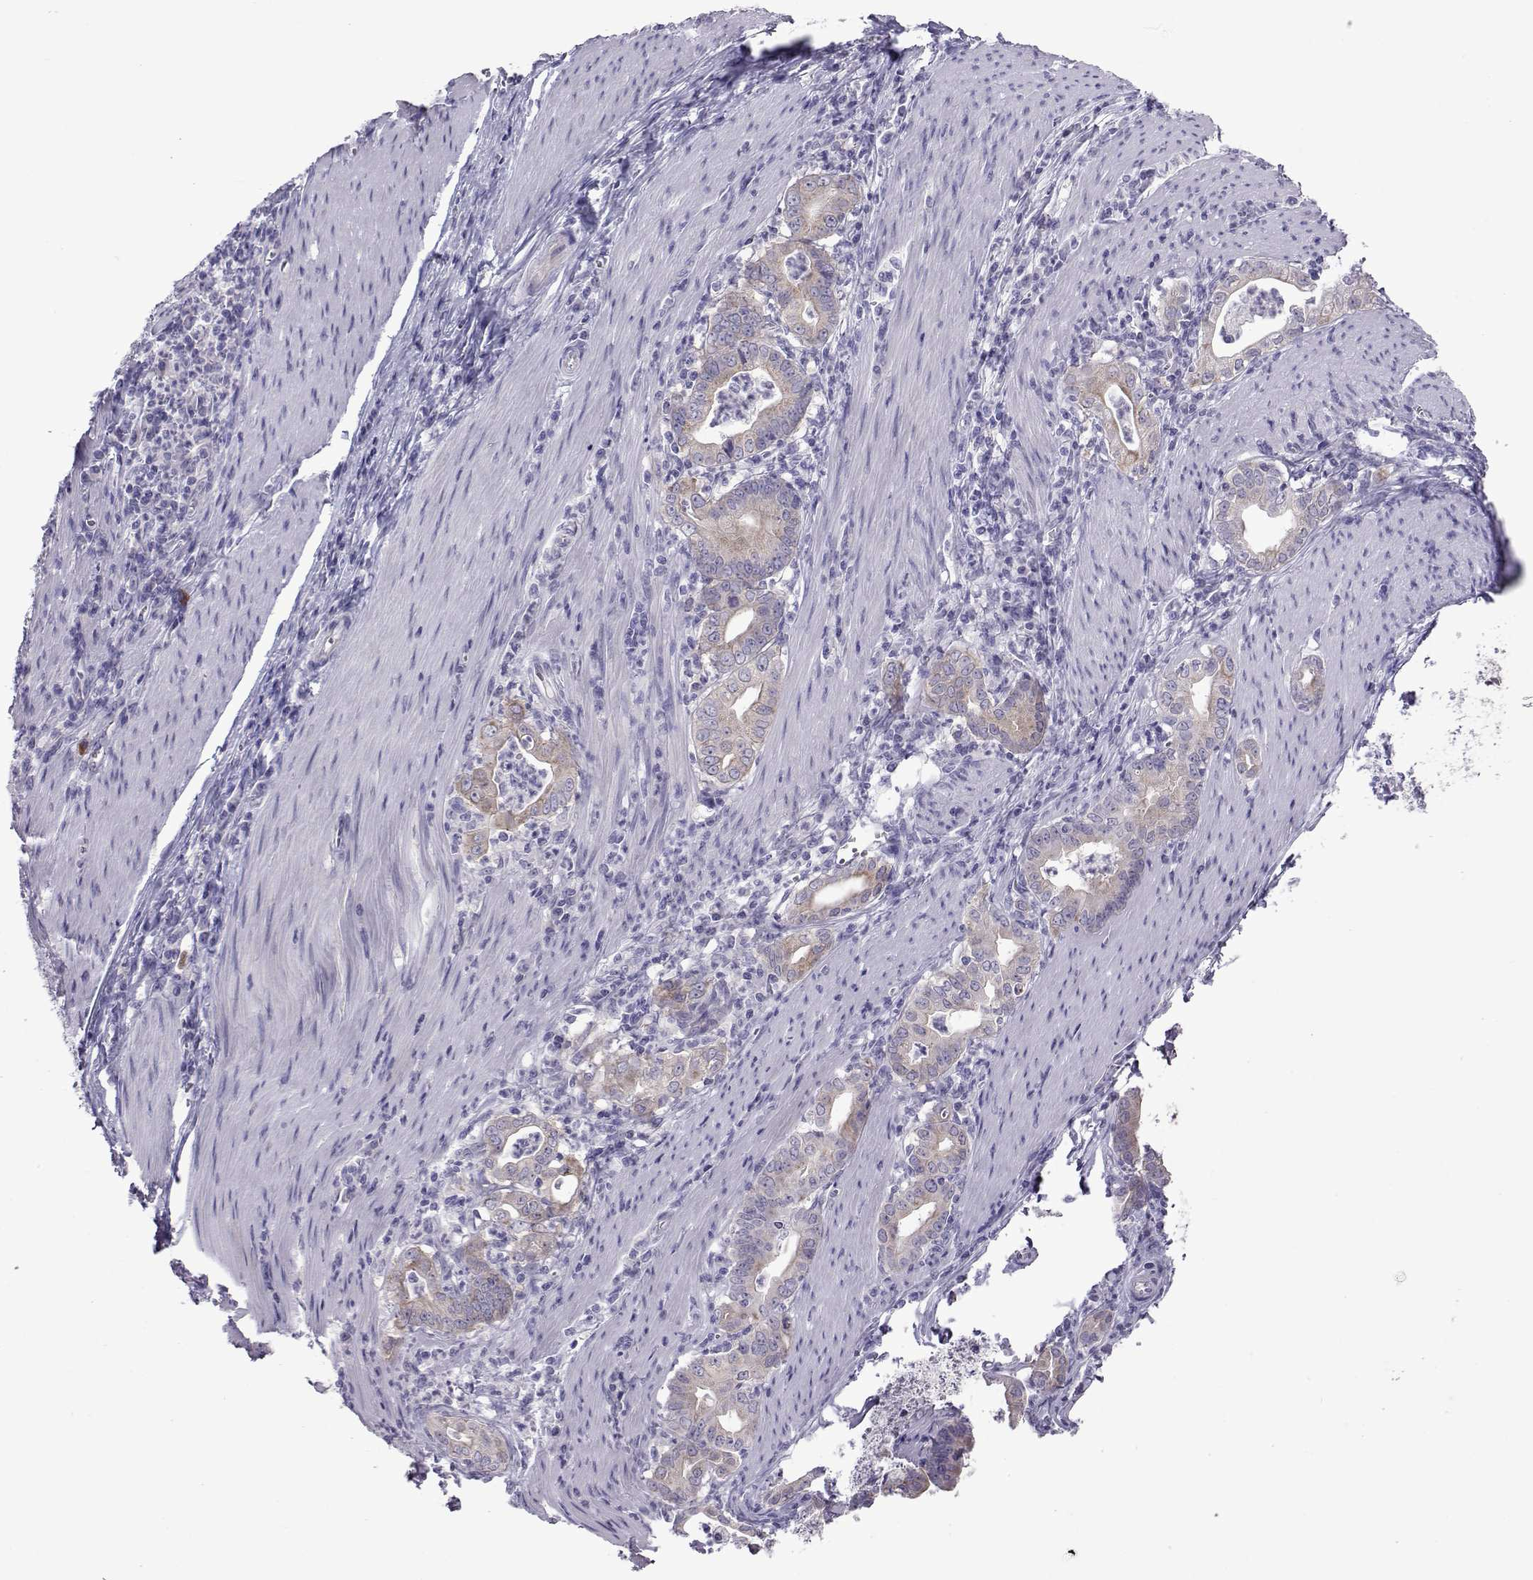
{"staining": {"intensity": "weak", "quantity": "25%-75%", "location": "cytoplasmic/membranous"}, "tissue": "stomach cancer", "cell_type": "Tumor cells", "image_type": "cancer", "snomed": [{"axis": "morphology", "description": "Adenocarcinoma, NOS"}, {"axis": "topography", "description": "Stomach, upper"}], "caption": "Stomach cancer tissue exhibits weak cytoplasmic/membranous expression in about 25%-75% of tumor cells (DAB (3,3'-diaminobenzidine) IHC with brightfield microscopy, high magnification).", "gene": "COL22A1", "patient": {"sex": "female", "age": 79}}